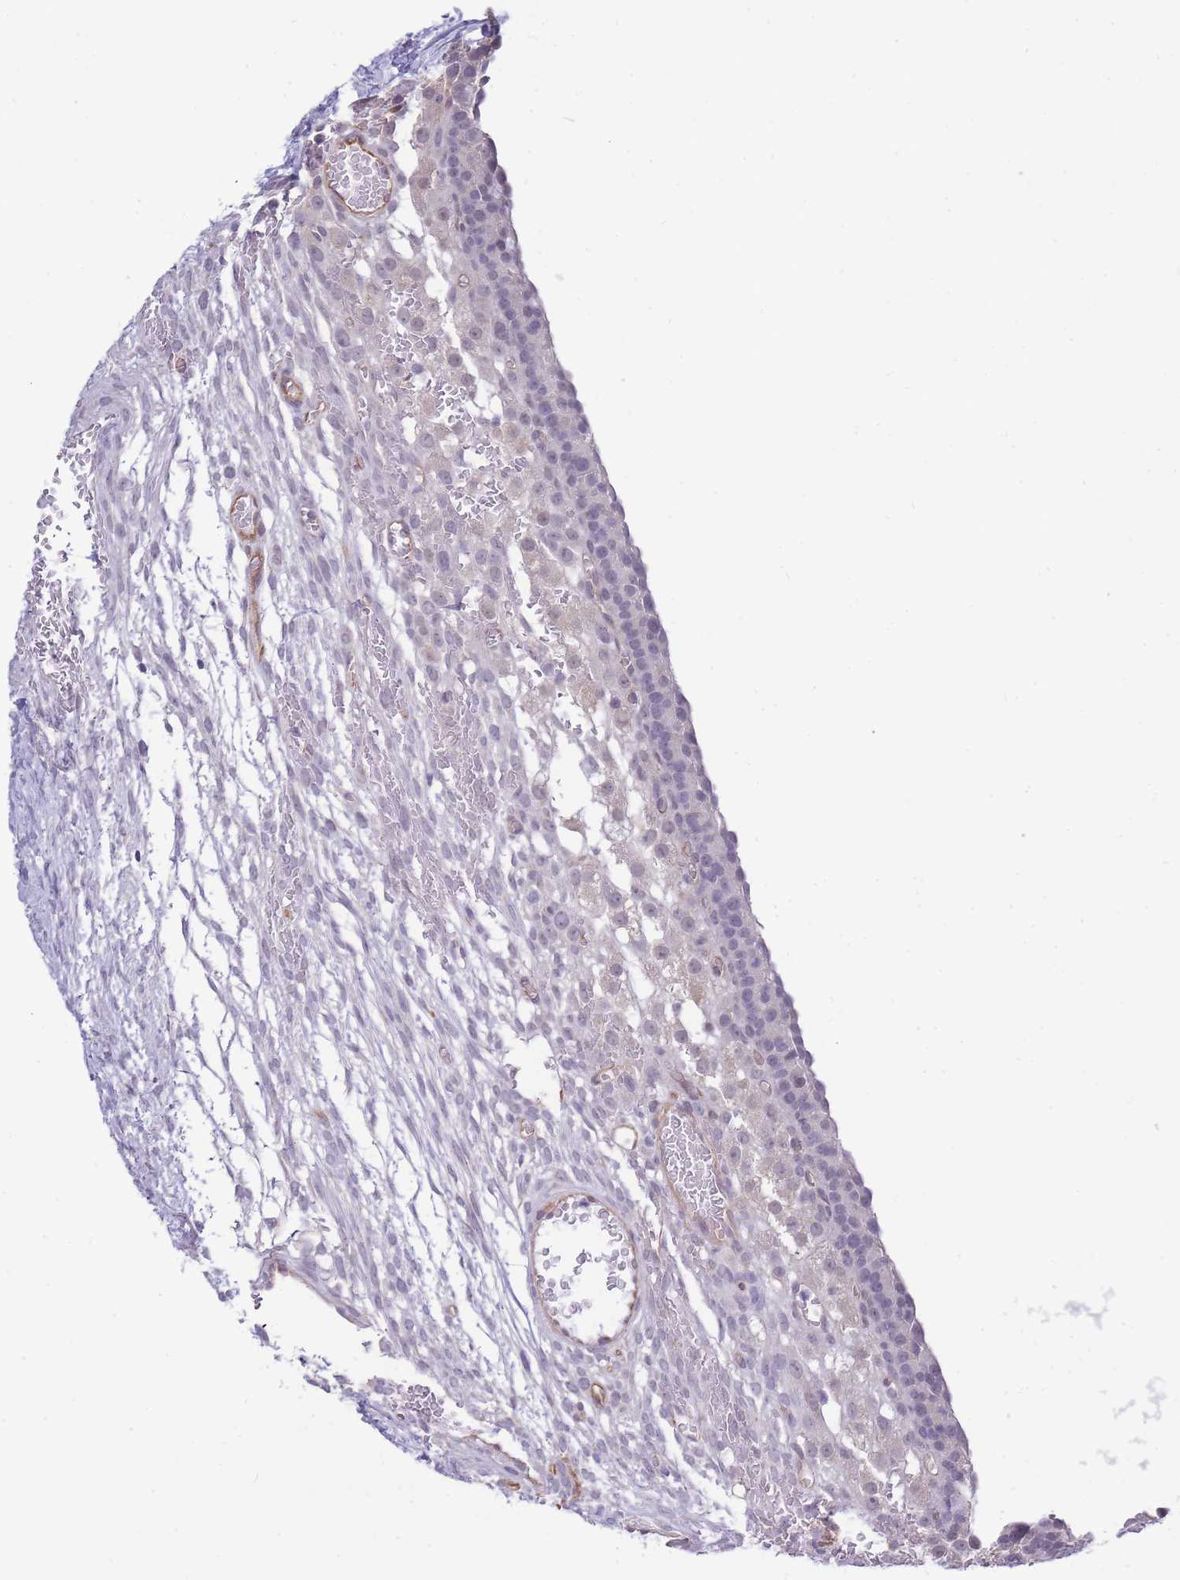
{"staining": {"intensity": "negative", "quantity": "none", "location": "none"}, "tissue": "ovary", "cell_type": "Ovarian stroma cells", "image_type": "normal", "snomed": [{"axis": "morphology", "description": "Normal tissue, NOS"}, {"axis": "topography", "description": "Ovary"}], "caption": "An image of ovary stained for a protein demonstrates no brown staining in ovarian stroma cells.", "gene": "C19orf25", "patient": {"sex": "female", "age": 39}}